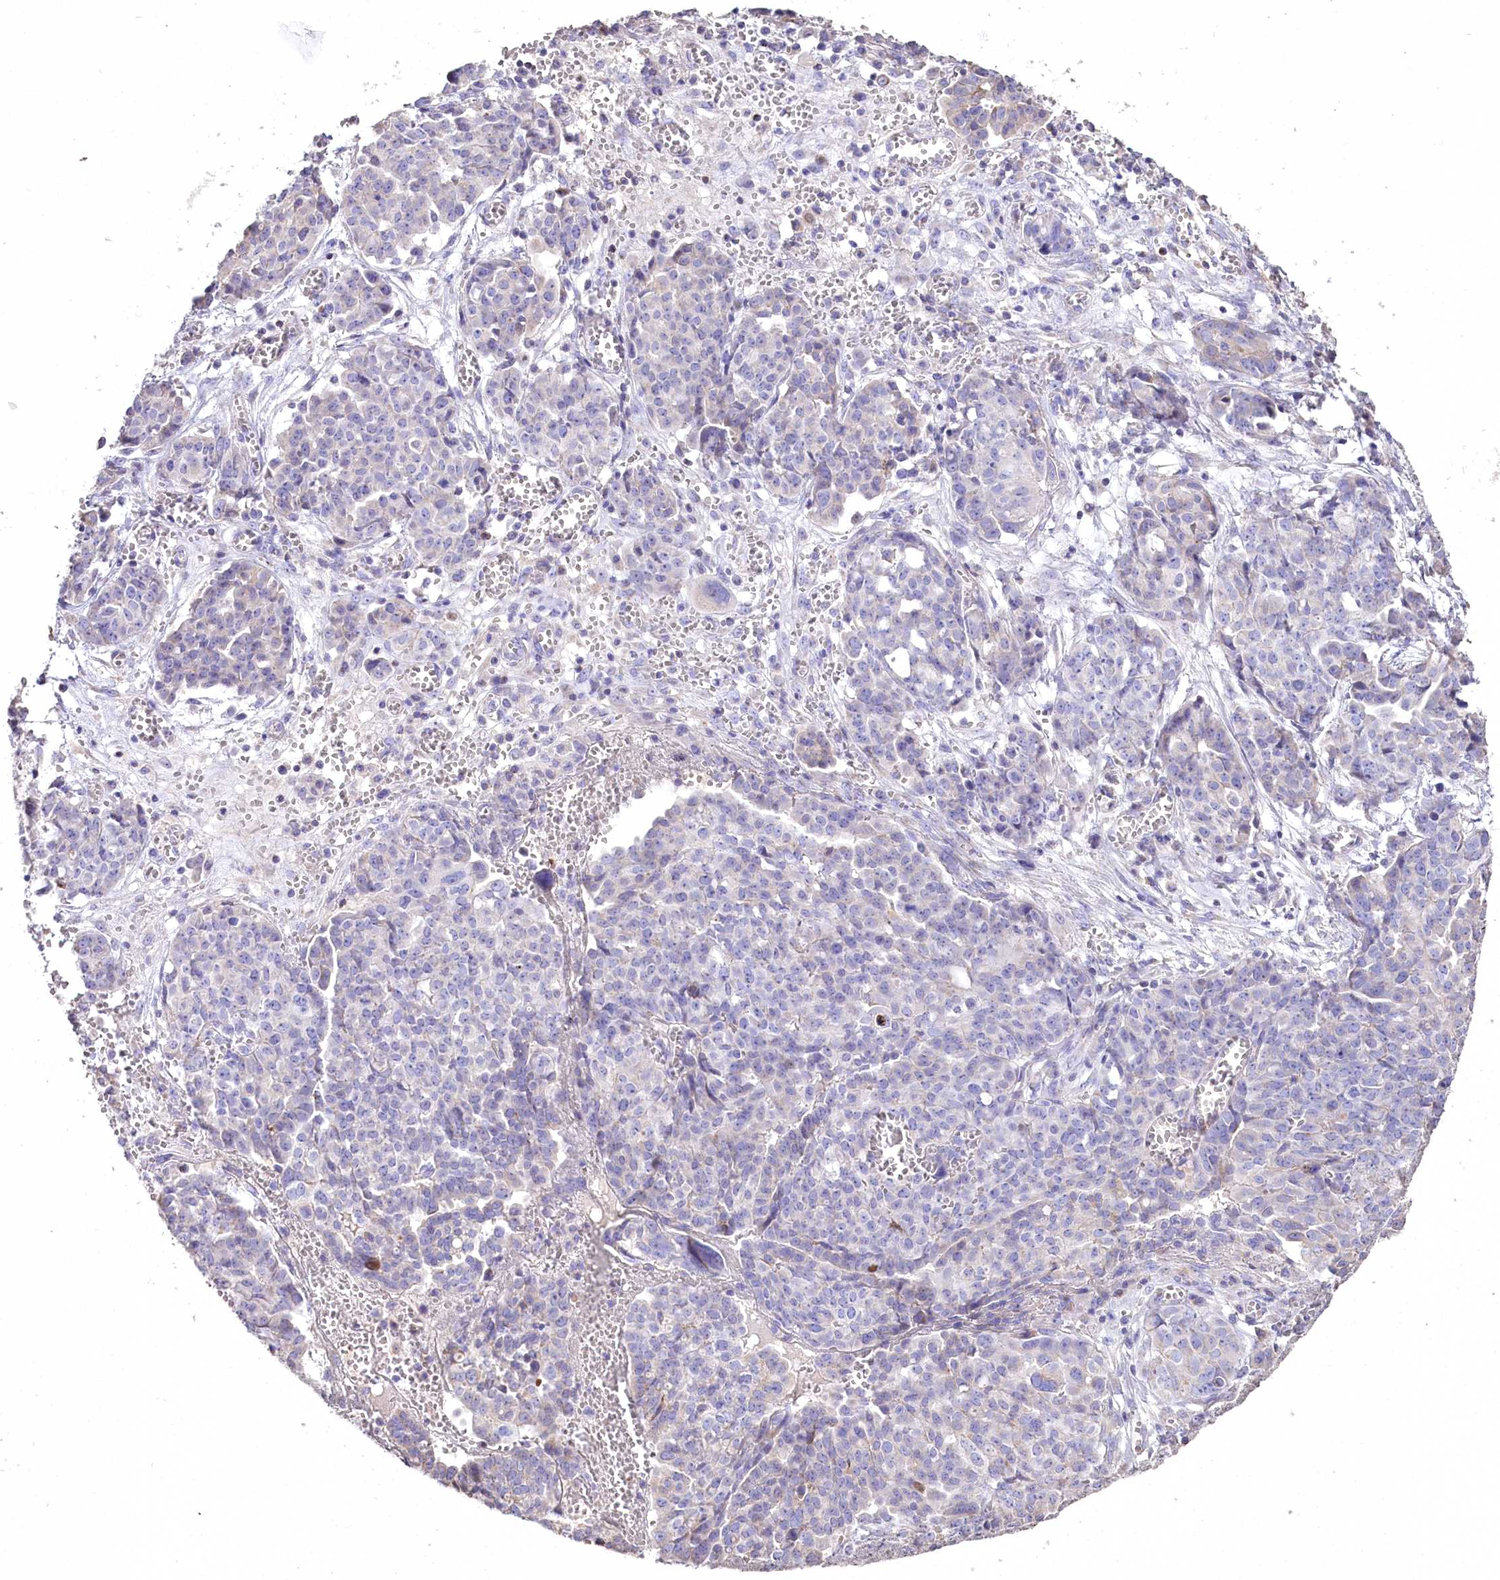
{"staining": {"intensity": "negative", "quantity": "none", "location": "none"}, "tissue": "ovarian cancer", "cell_type": "Tumor cells", "image_type": "cancer", "snomed": [{"axis": "morphology", "description": "Cystadenocarcinoma, serous, NOS"}, {"axis": "topography", "description": "Soft tissue"}, {"axis": "topography", "description": "Ovary"}], "caption": "Tumor cells show no significant protein positivity in ovarian cancer. (DAB IHC with hematoxylin counter stain).", "gene": "PTER", "patient": {"sex": "female", "age": 57}}